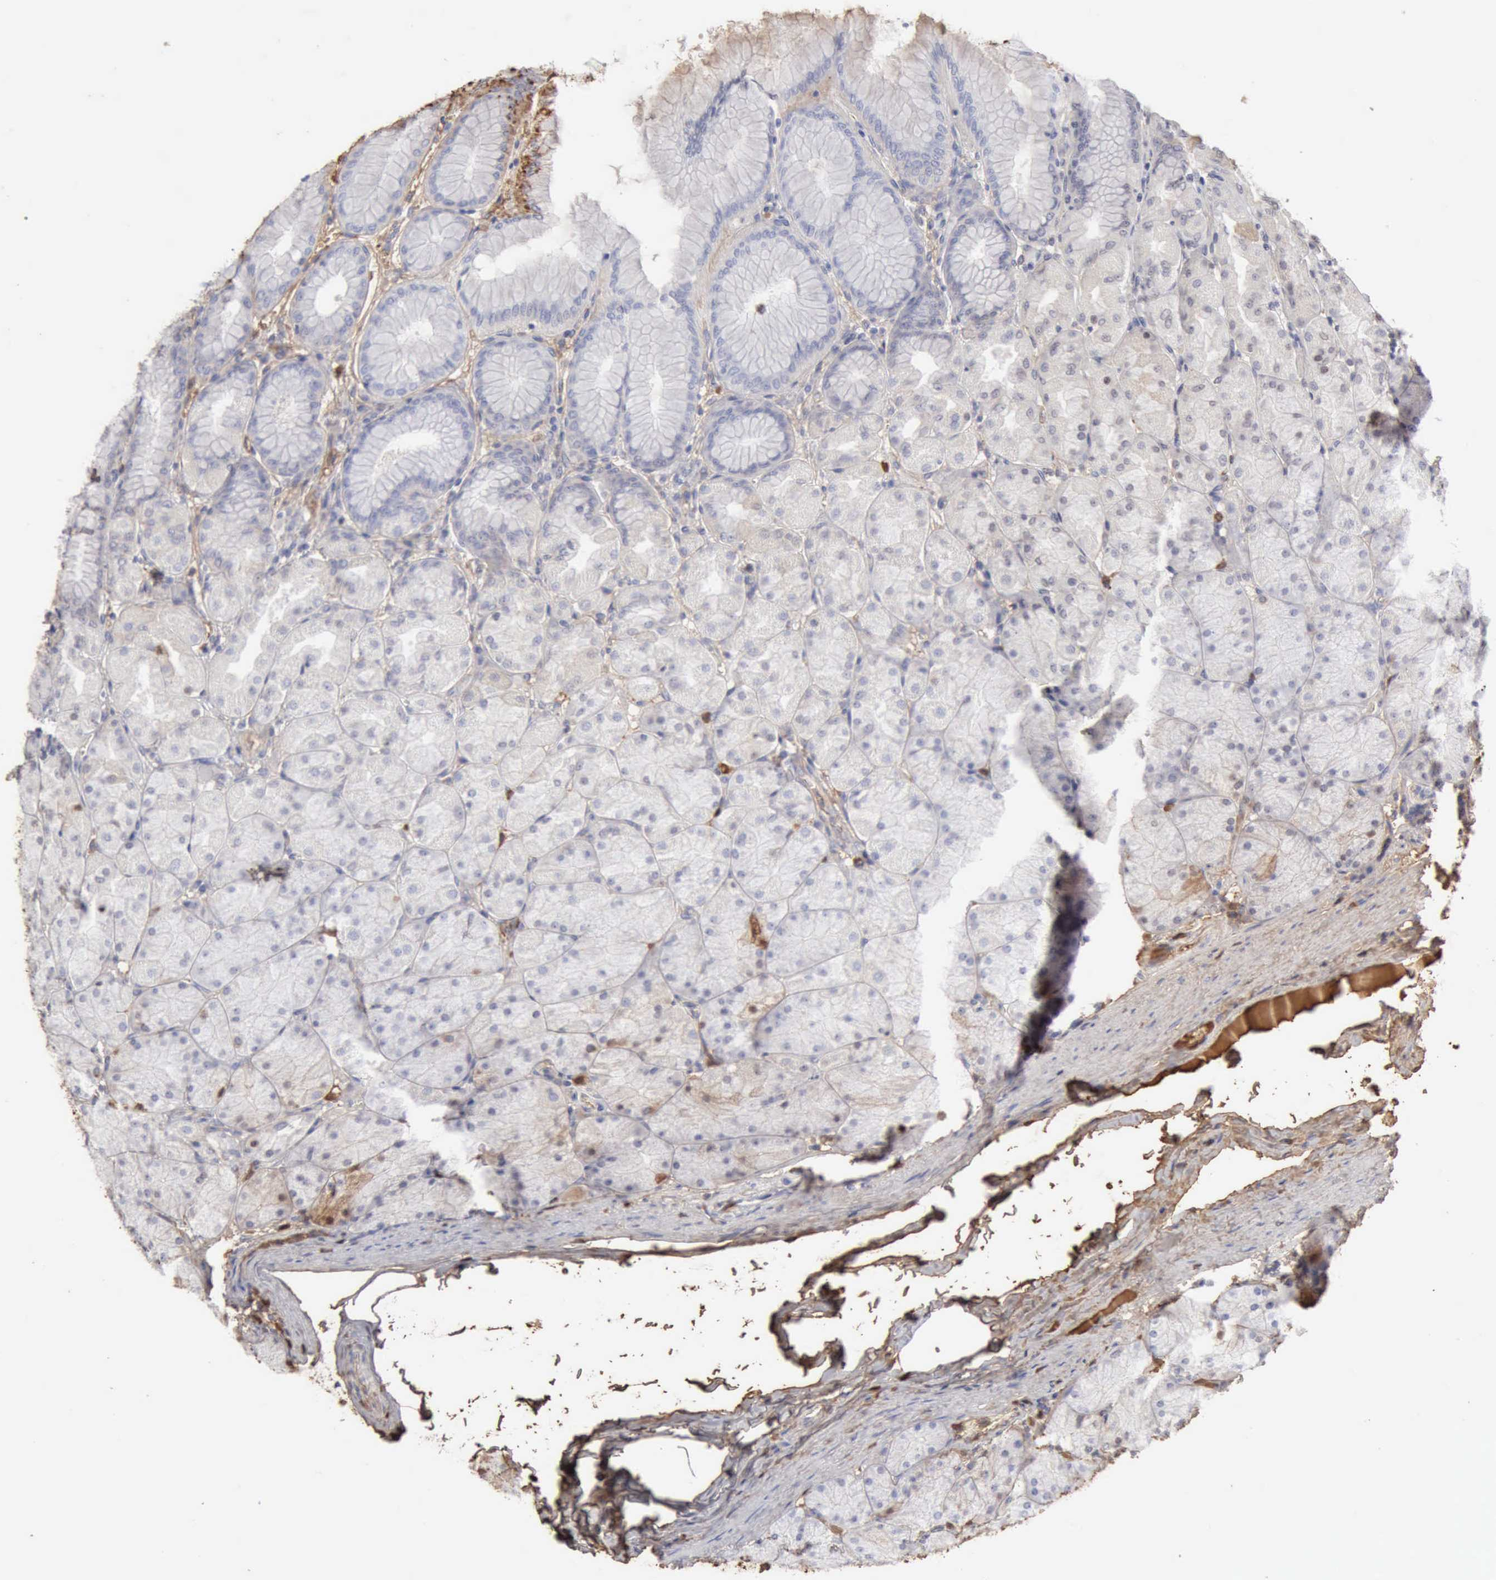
{"staining": {"intensity": "negative", "quantity": "none", "location": "none"}, "tissue": "stomach", "cell_type": "Glandular cells", "image_type": "normal", "snomed": [{"axis": "morphology", "description": "Normal tissue, NOS"}, {"axis": "topography", "description": "Stomach, upper"}], "caption": "IHC of benign stomach reveals no positivity in glandular cells. Nuclei are stained in blue.", "gene": "SERPINA1", "patient": {"sex": "female", "age": 56}}